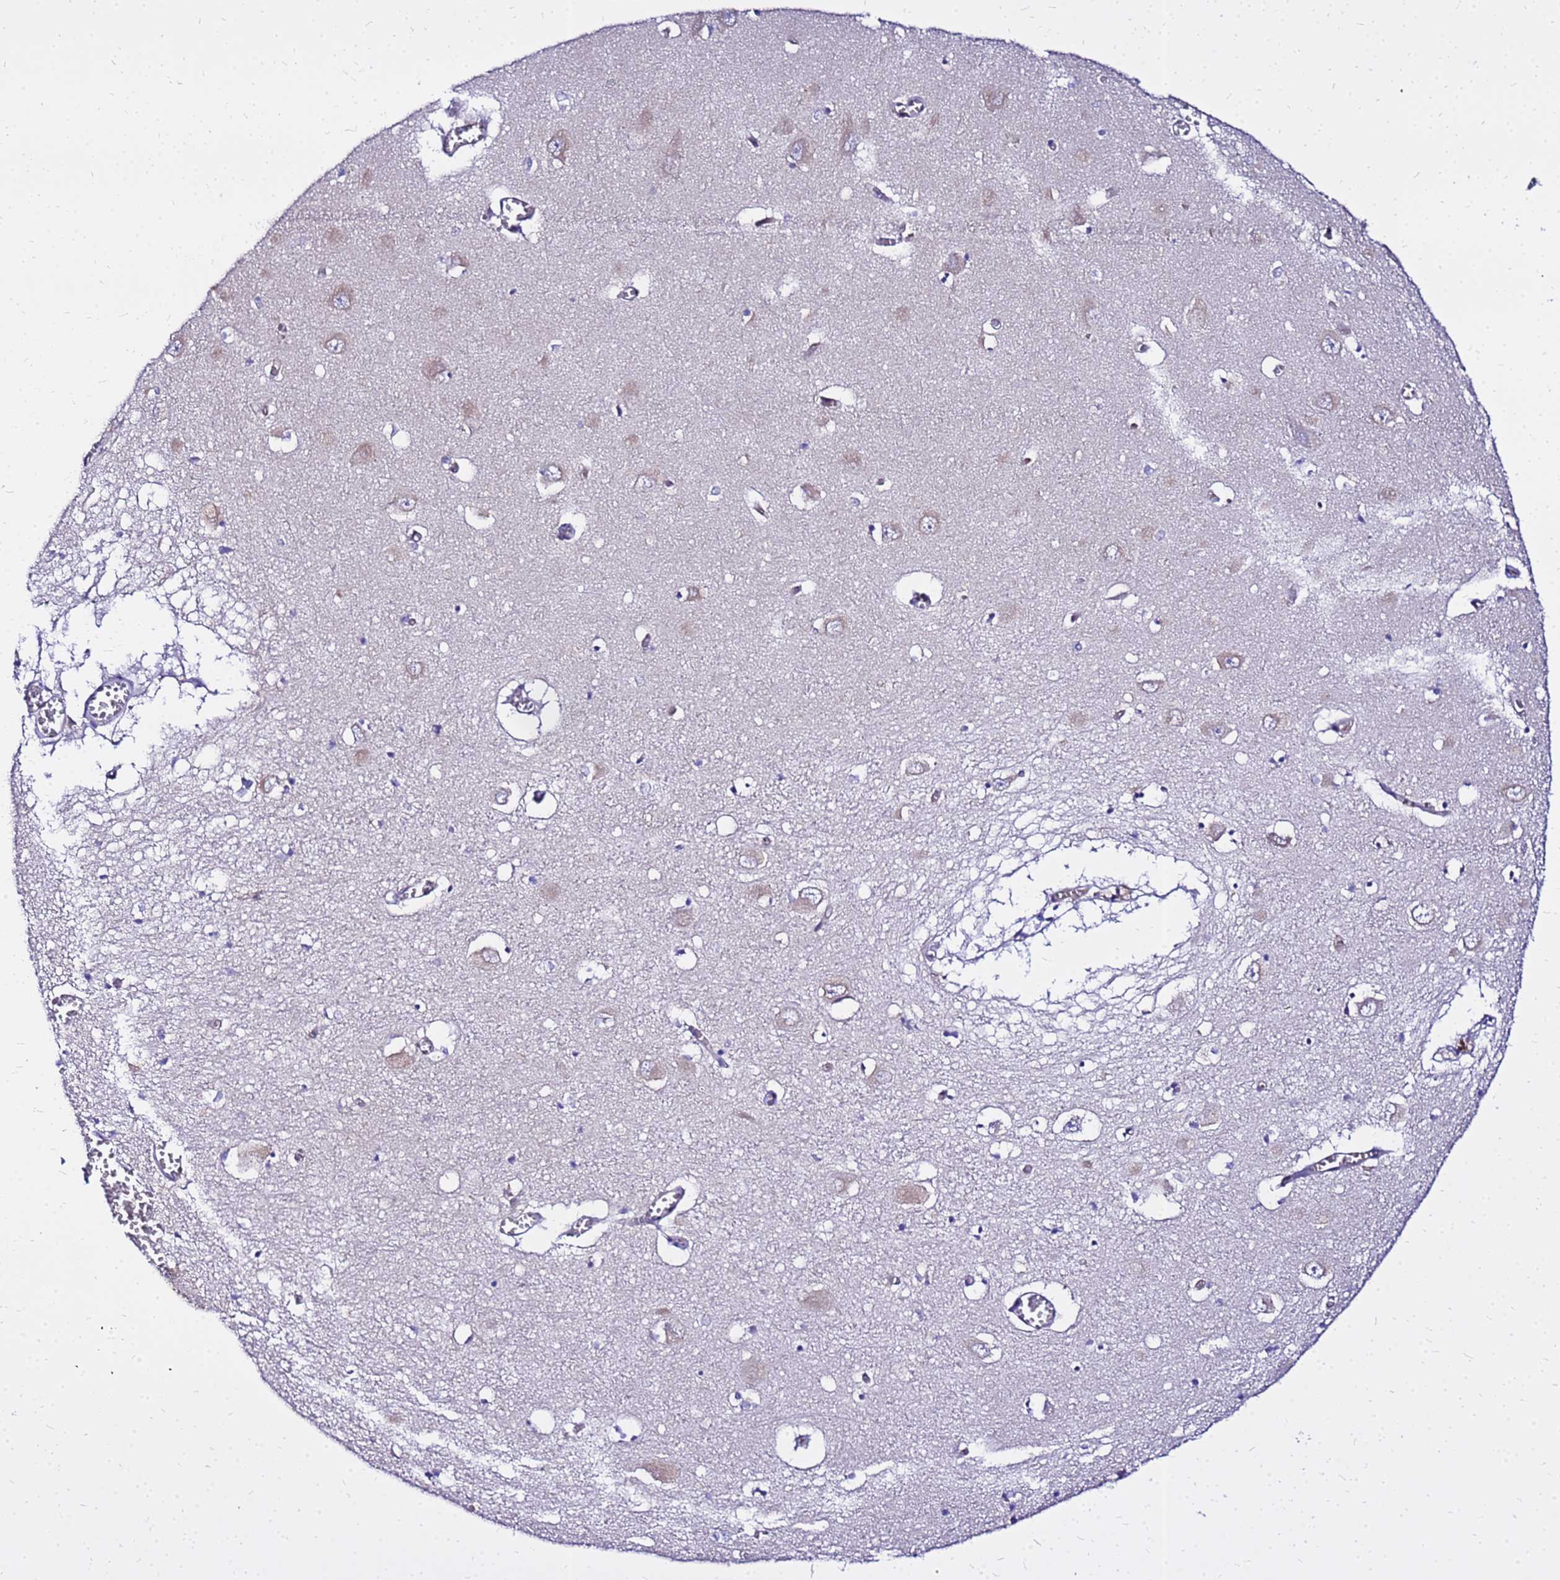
{"staining": {"intensity": "negative", "quantity": "none", "location": "none"}, "tissue": "hippocampus", "cell_type": "Glial cells", "image_type": "normal", "snomed": [{"axis": "morphology", "description": "Normal tissue, NOS"}, {"axis": "topography", "description": "Hippocampus"}], "caption": "Image shows no protein positivity in glial cells of normal hippocampus.", "gene": "HERC5", "patient": {"sex": "male", "age": 70}}